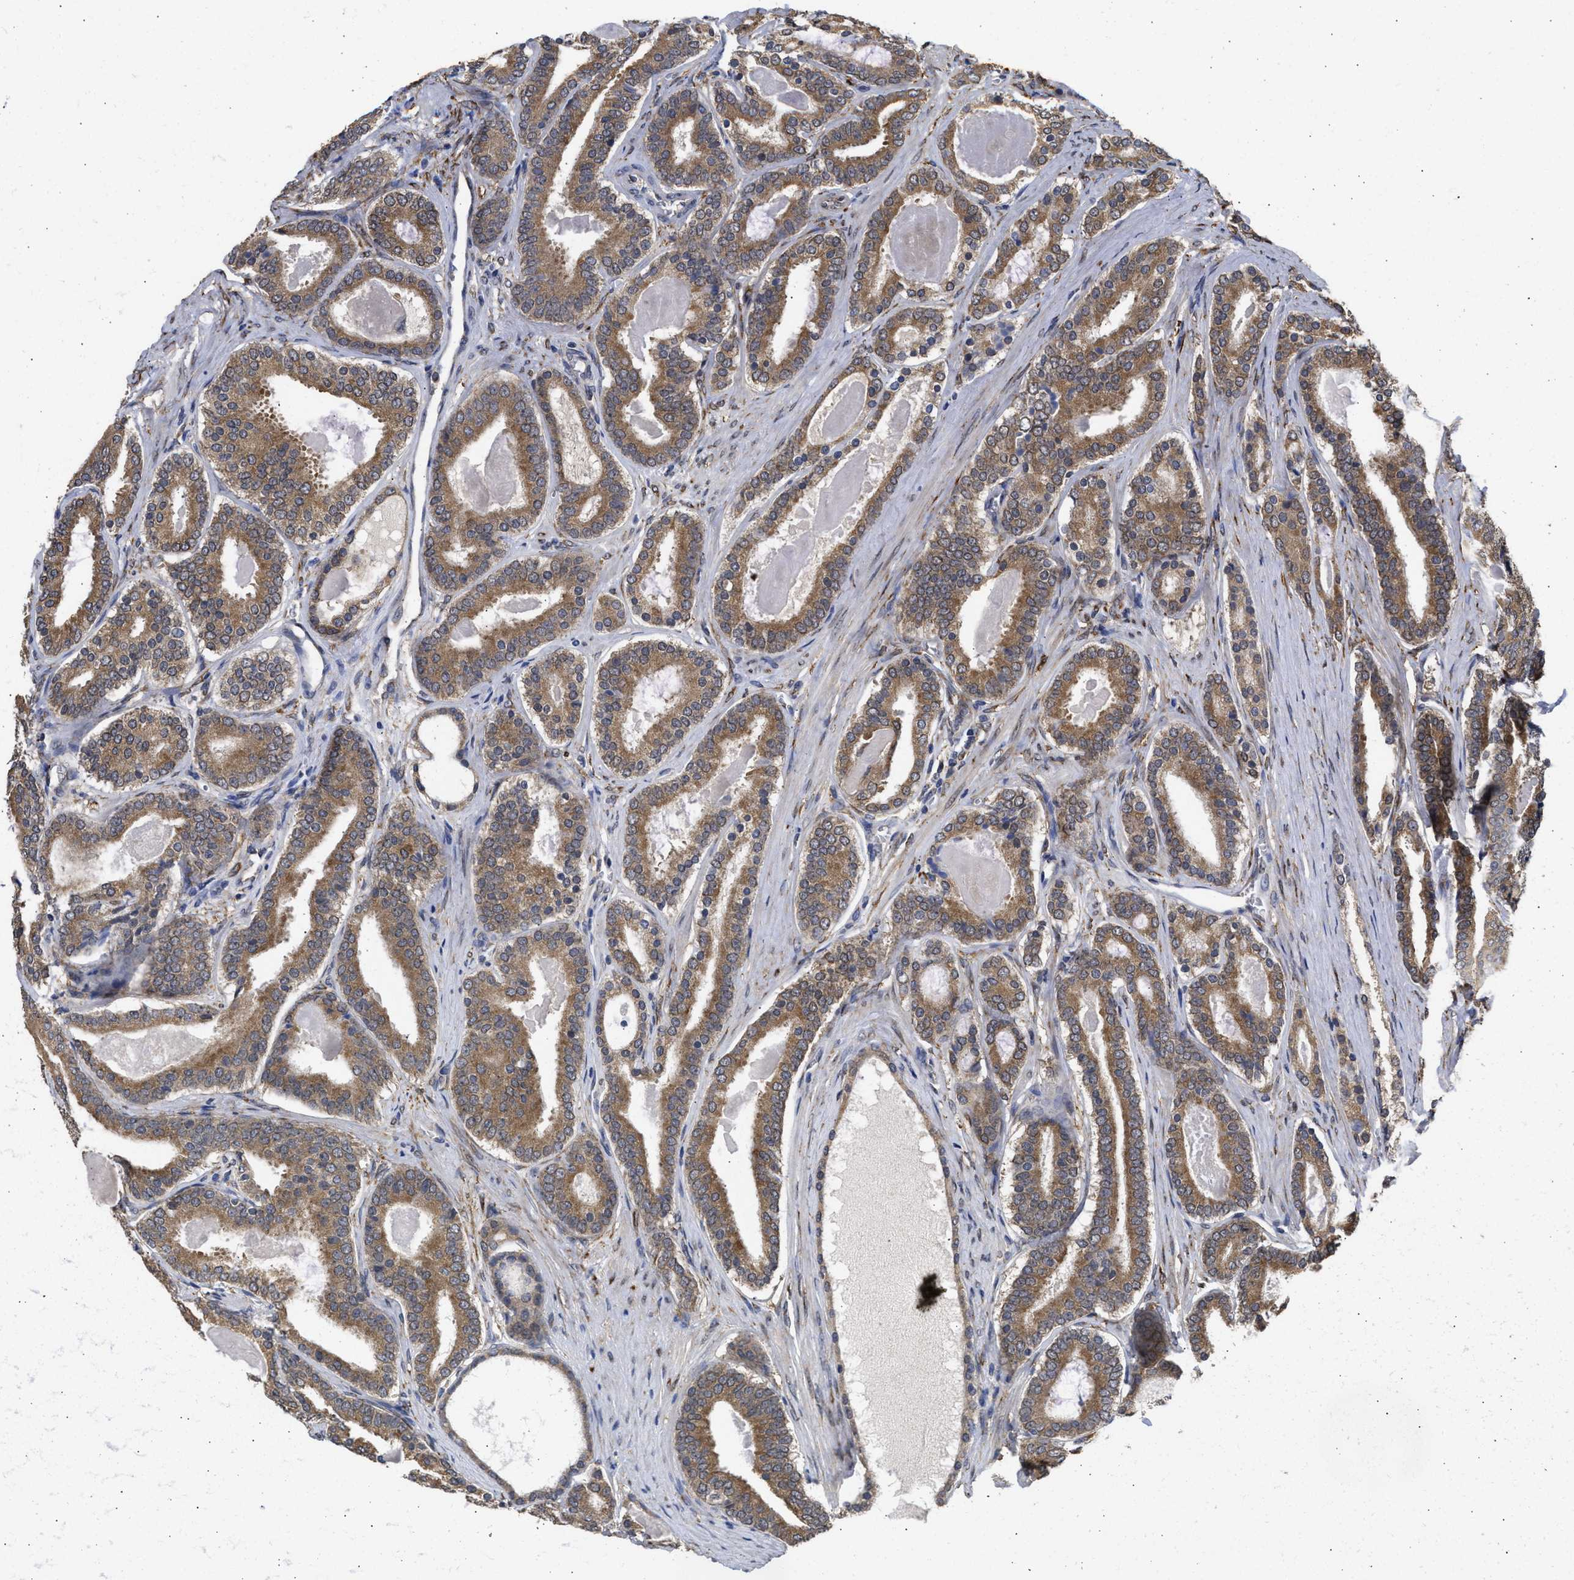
{"staining": {"intensity": "moderate", "quantity": ">75%", "location": "cytoplasmic/membranous"}, "tissue": "prostate cancer", "cell_type": "Tumor cells", "image_type": "cancer", "snomed": [{"axis": "morphology", "description": "Adenocarcinoma, High grade"}, {"axis": "topography", "description": "Prostate"}], "caption": "Immunohistochemistry photomicrograph of prostate cancer stained for a protein (brown), which shows medium levels of moderate cytoplasmic/membranous staining in about >75% of tumor cells.", "gene": "DNAJC1", "patient": {"sex": "male", "age": 60}}